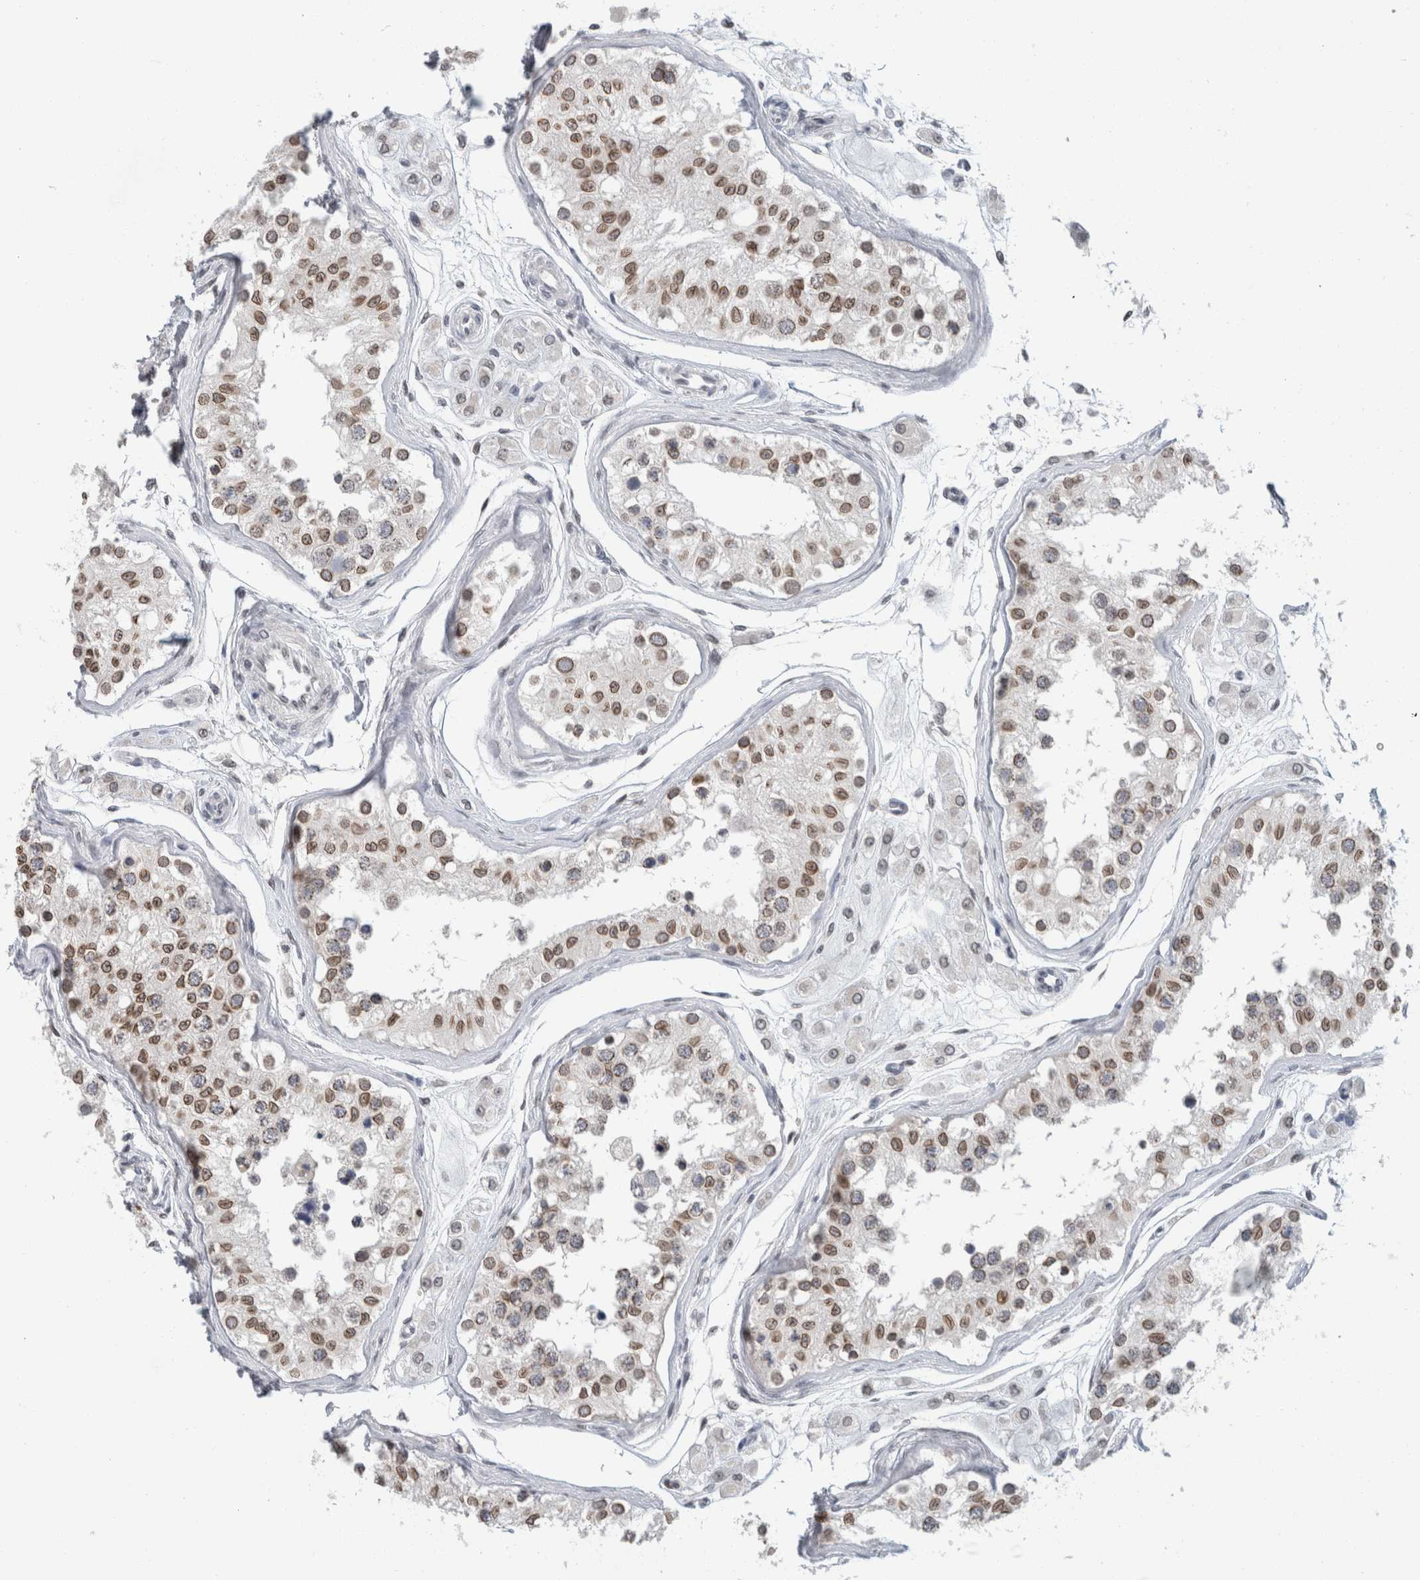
{"staining": {"intensity": "moderate", "quantity": ">75%", "location": "cytoplasmic/membranous,nuclear"}, "tissue": "testis", "cell_type": "Cells in seminiferous ducts", "image_type": "normal", "snomed": [{"axis": "morphology", "description": "Normal tissue, NOS"}, {"axis": "morphology", "description": "Adenocarcinoma, metastatic, NOS"}, {"axis": "topography", "description": "Testis"}], "caption": "About >75% of cells in seminiferous ducts in unremarkable human testis exhibit moderate cytoplasmic/membranous,nuclear protein staining as visualized by brown immunohistochemical staining.", "gene": "ZNF770", "patient": {"sex": "male", "age": 26}}